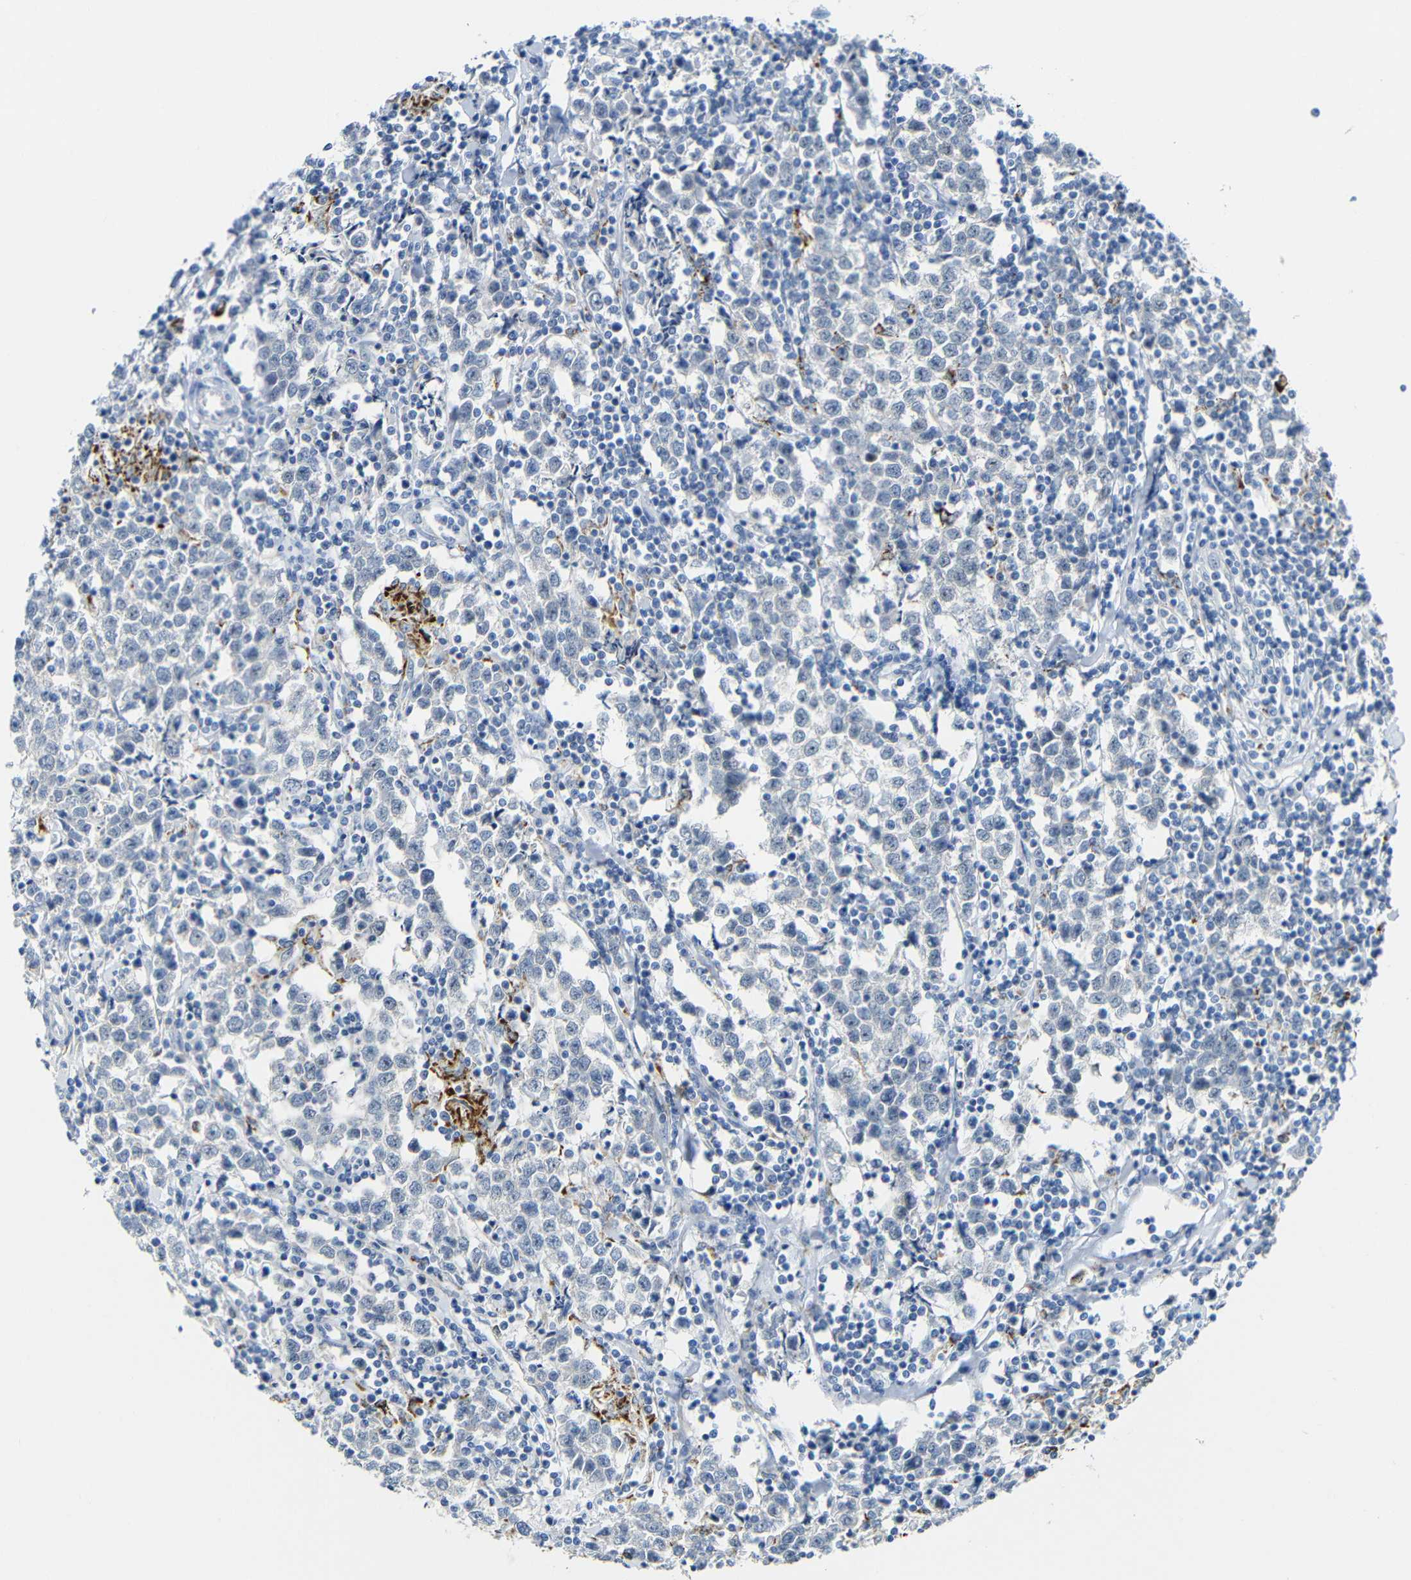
{"staining": {"intensity": "negative", "quantity": "none", "location": "none"}, "tissue": "testis cancer", "cell_type": "Tumor cells", "image_type": "cancer", "snomed": [{"axis": "morphology", "description": "Seminoma, NOS"}, {"axis": "morphology", "description": "Carcinoma, Embryonal, NOS"}, {"axis": "topography", "description": "Testis"}], "caption": "There is no significant expression in tumor cells of embryonal carcinoma (testis).", "gene": "C15orf48", "patient": {"sex": "male", "age": 36}}